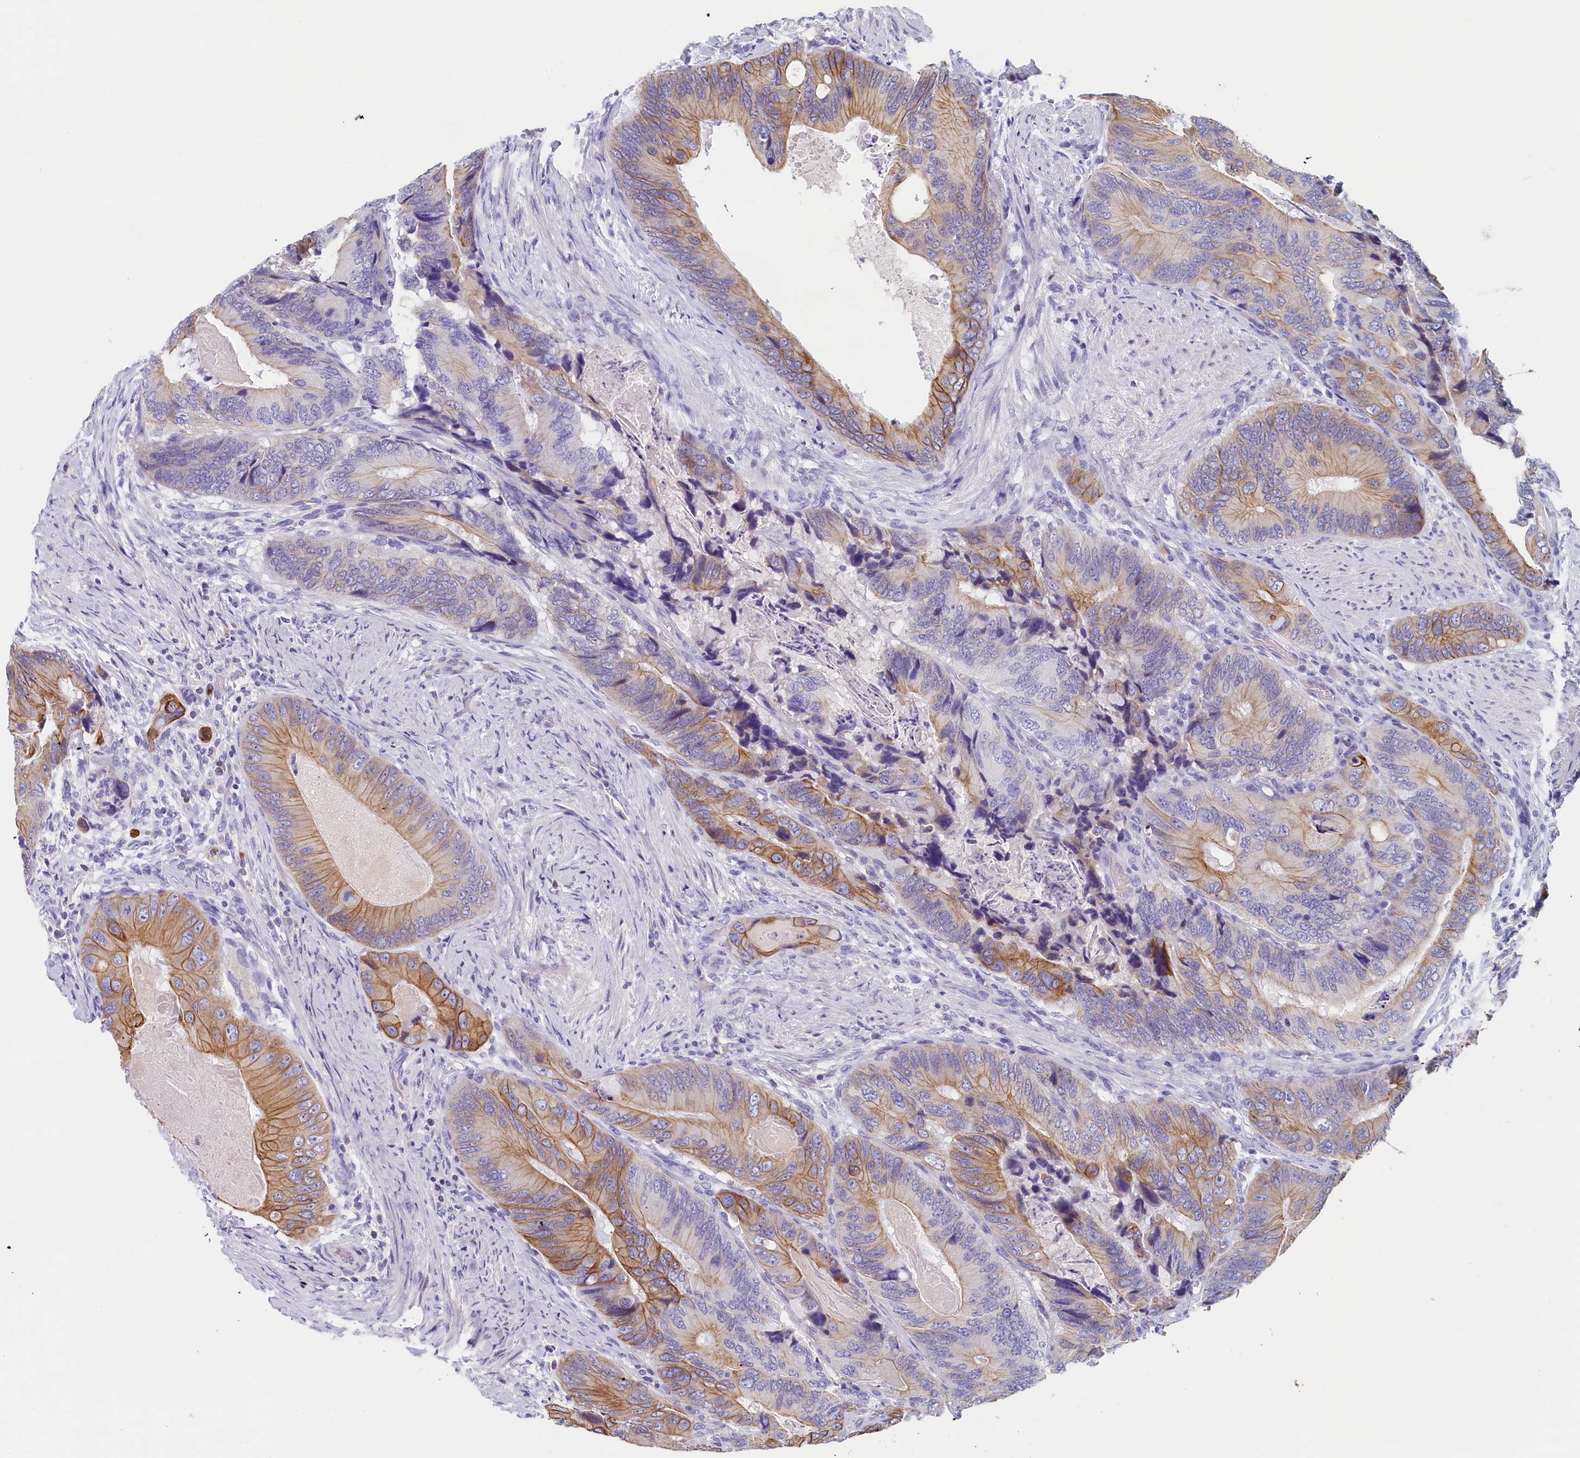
{"staining": {"intensity": "moderate", "quantity": ">75%", "location": "cytoplasmic/membranous"}, "tissue": "colorectal cancer", "cell_type": "Tumor cells", "image_type": "cancer", "snomed": [{"axis": "morphology", "description": "Adenocarcinoma, NOS"}, {"axis": "topography", "description": "Colon"}], "caption": "Immunohistochemistry (DAB (3,3'-diaminobenzidine)) staining of human colorectal cancer (adenocarcinoma) demonstrates moderate cytoplasmic/membranous protein expression in approximately >75% of tumor cells. (Stains: DAB in brown, nuclei in blue, Microscopy: brightfield microscopy at high magnification).", "gene": "GUCA1C", "patient": {"sex": "male", "age": 84}}